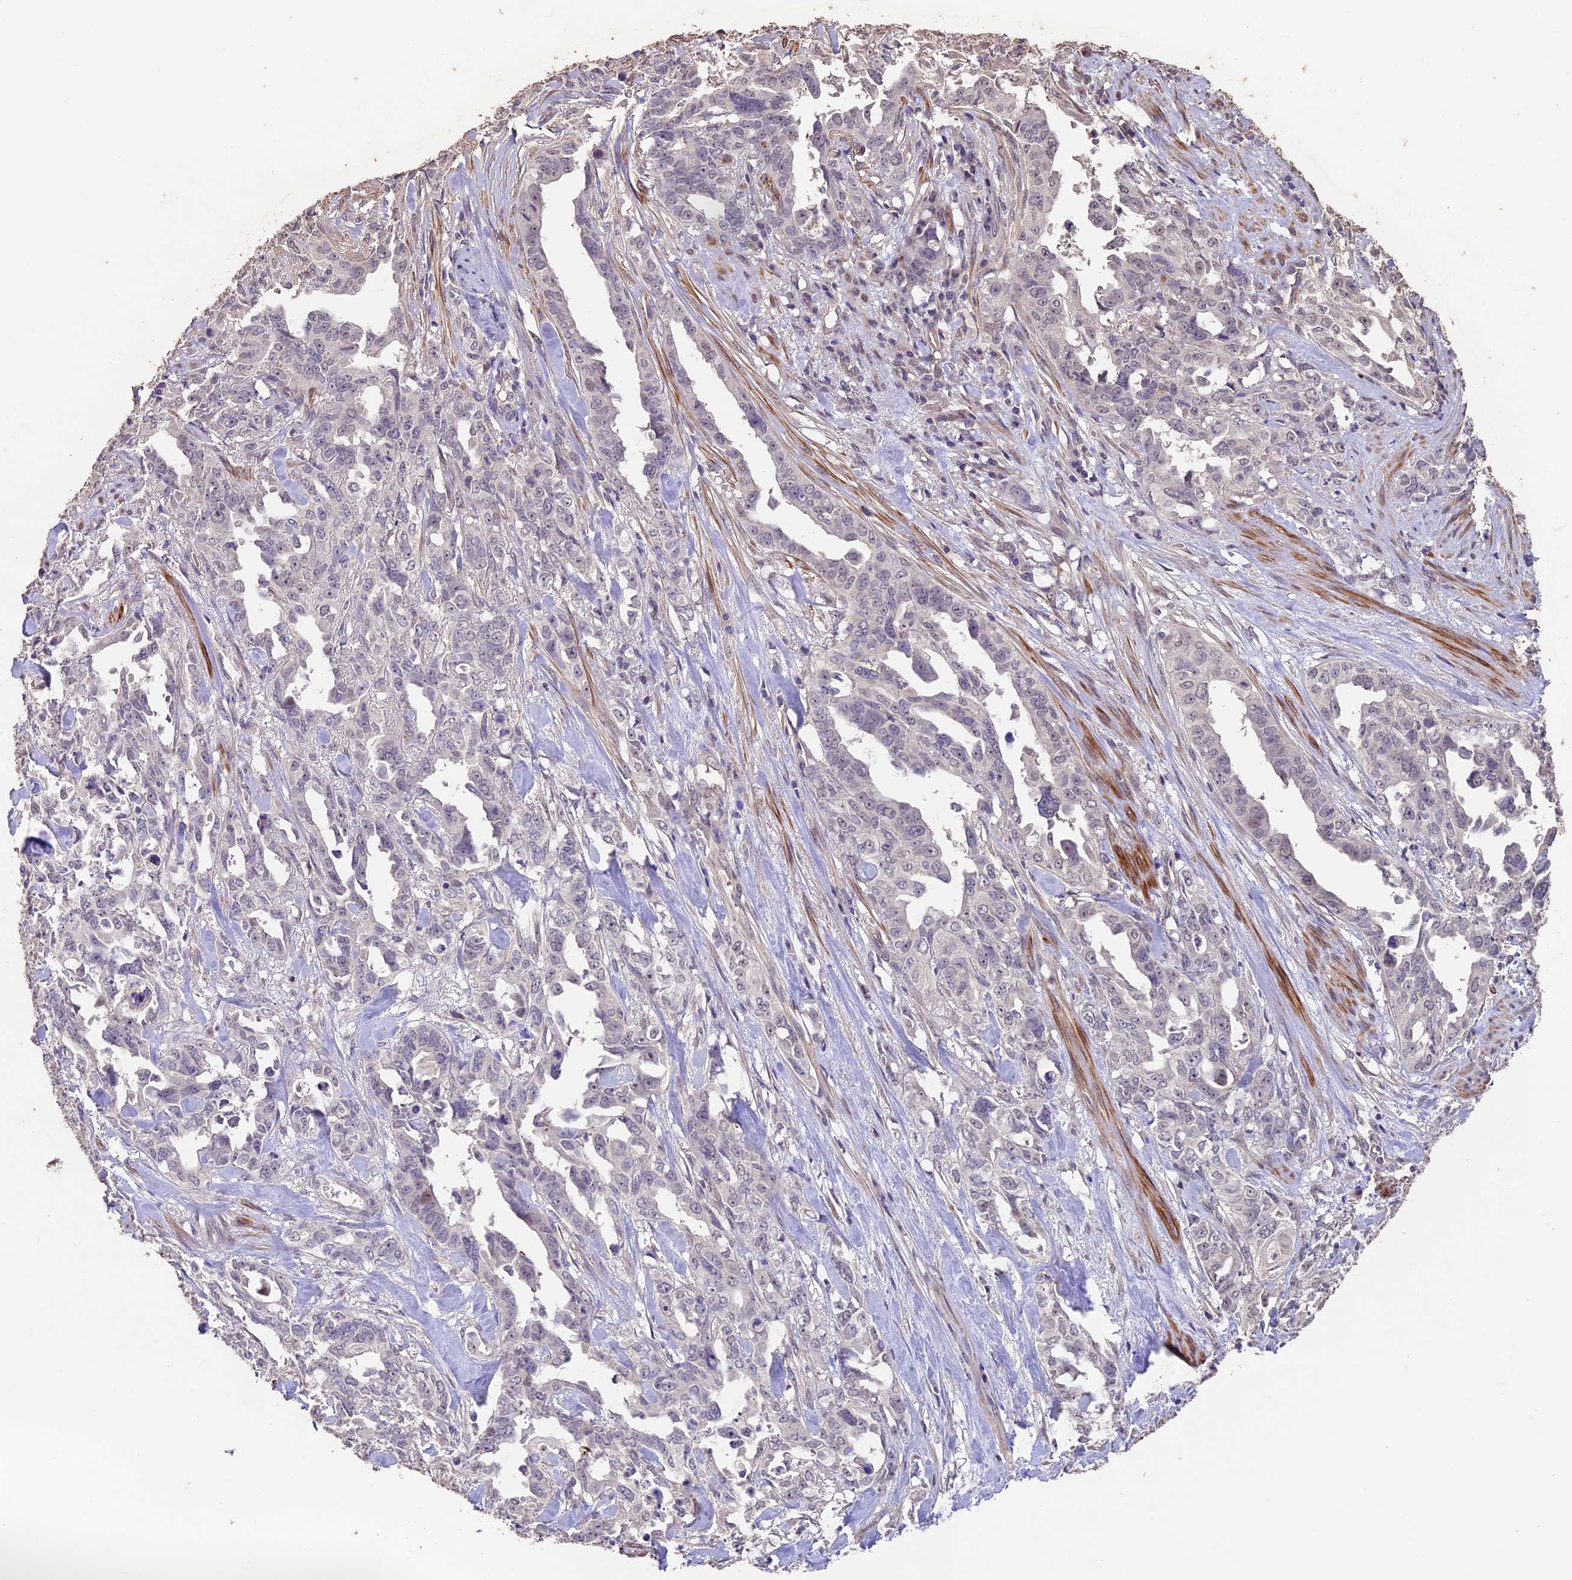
{"staining": {"intensity": "negative", "quantity": "none", "location": "none"}, "tissue": "endometrial cancer", "cell_type": "Tumor cells", "image_type": "cancer", "snomed": [{"axis": "morphology", "description": "Adenocarcinoma, NOS"}, {"axis": "topography", "description": "Endometrium"}], "caption": "Endometrial cancer (adenocarcinoma) stained for a protein using immunohistochemistry (IHC) displays no positivity tumor cells.", "gene": "GNB5", "patient": {"sex": "female", "age": 65}}